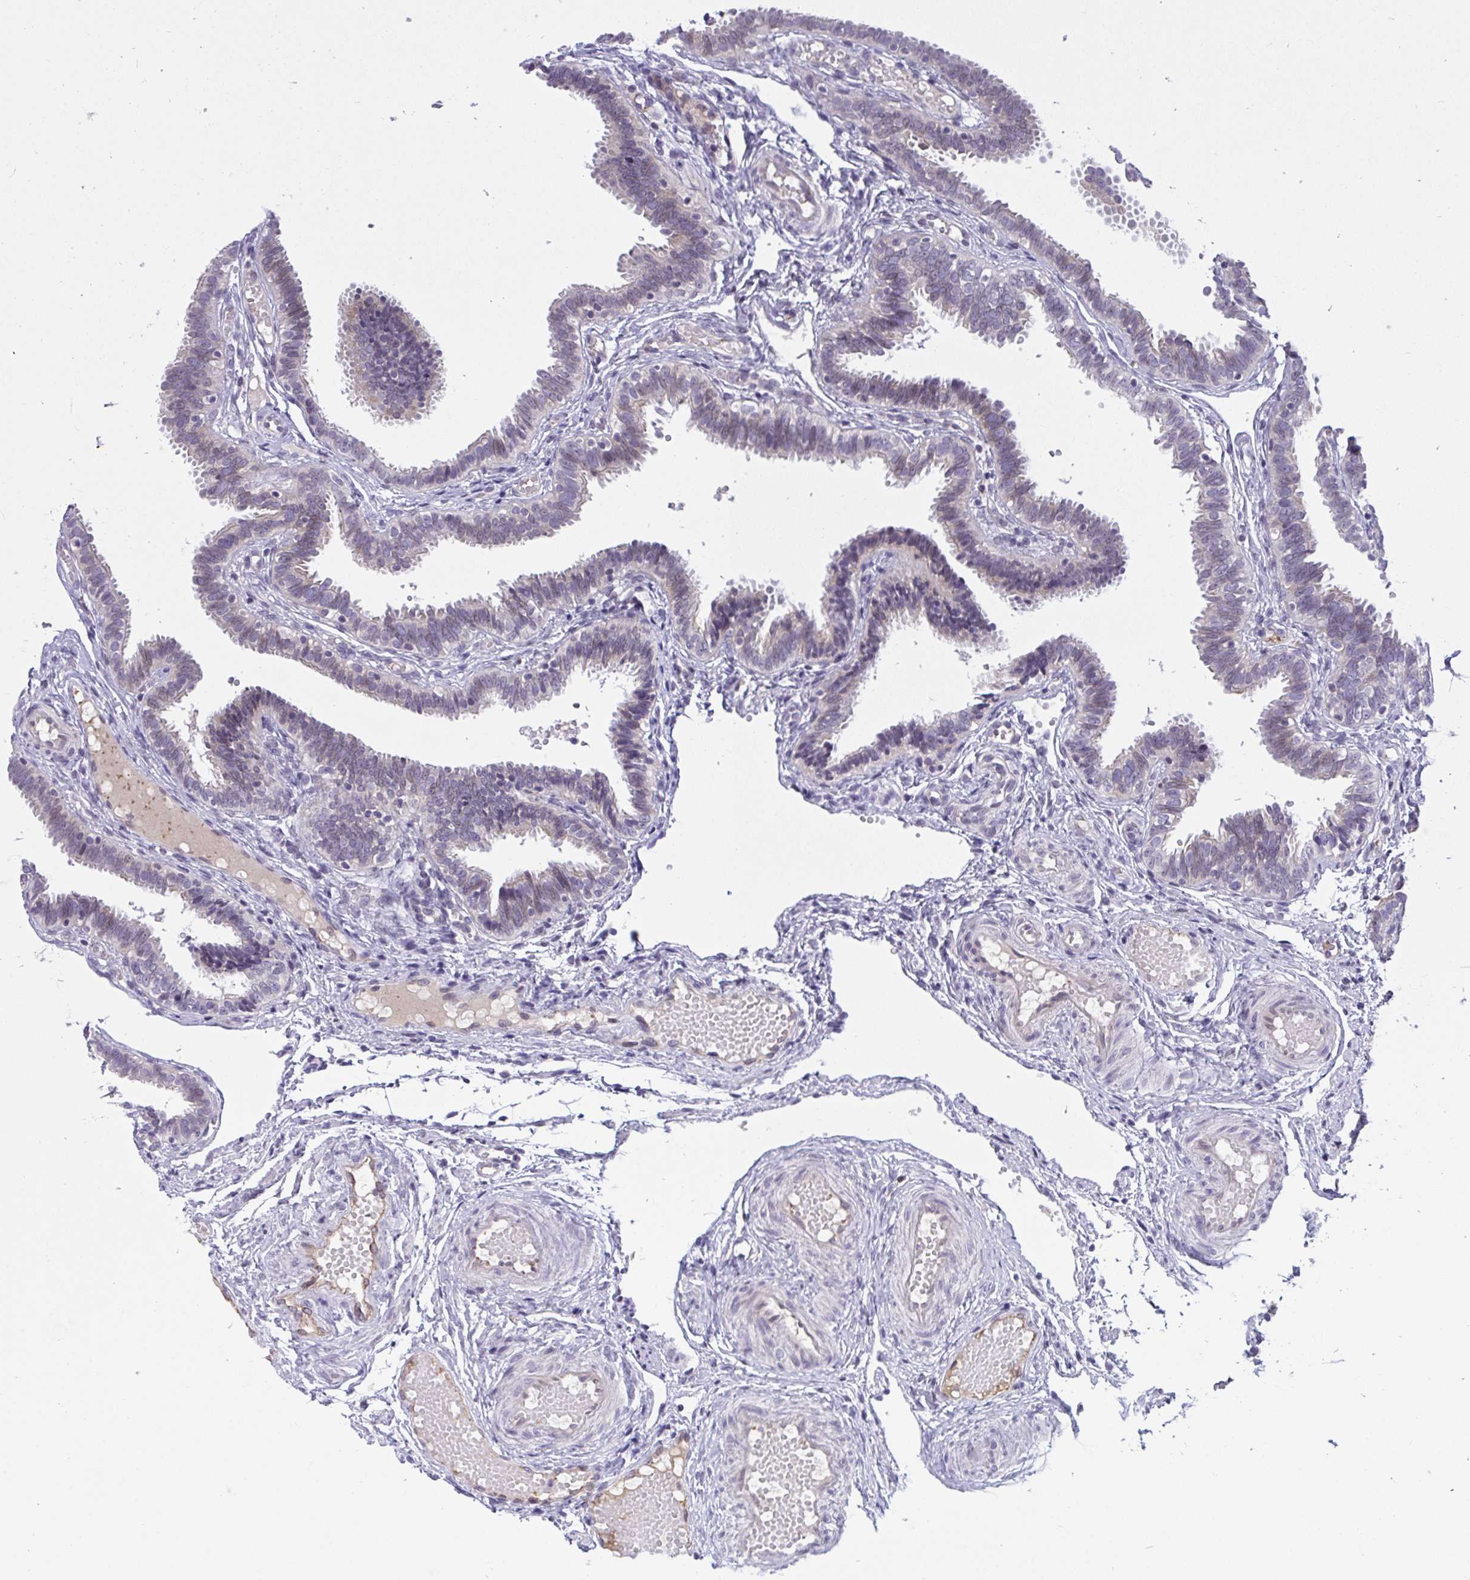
{"staining": {"intensity": "negative", "quantity": "none", "location": "none"}, "tissue": "fallopian tube", "cell_type": "Glandular cells", "image_type": "normal", "snomed": [{"axis": "morphology", "description": "Normal tissue, NOS"}, {"axis": "topography", "description": "Fallopian tube"}], "caption": "Glandular cells show no significant staining in benign fallopian tube. (DAB (3,3'-diaminobenzidine) IHC, high magnification).", "gene": "SEMA6B", "patient": {"sex": "female", "age": 37}}